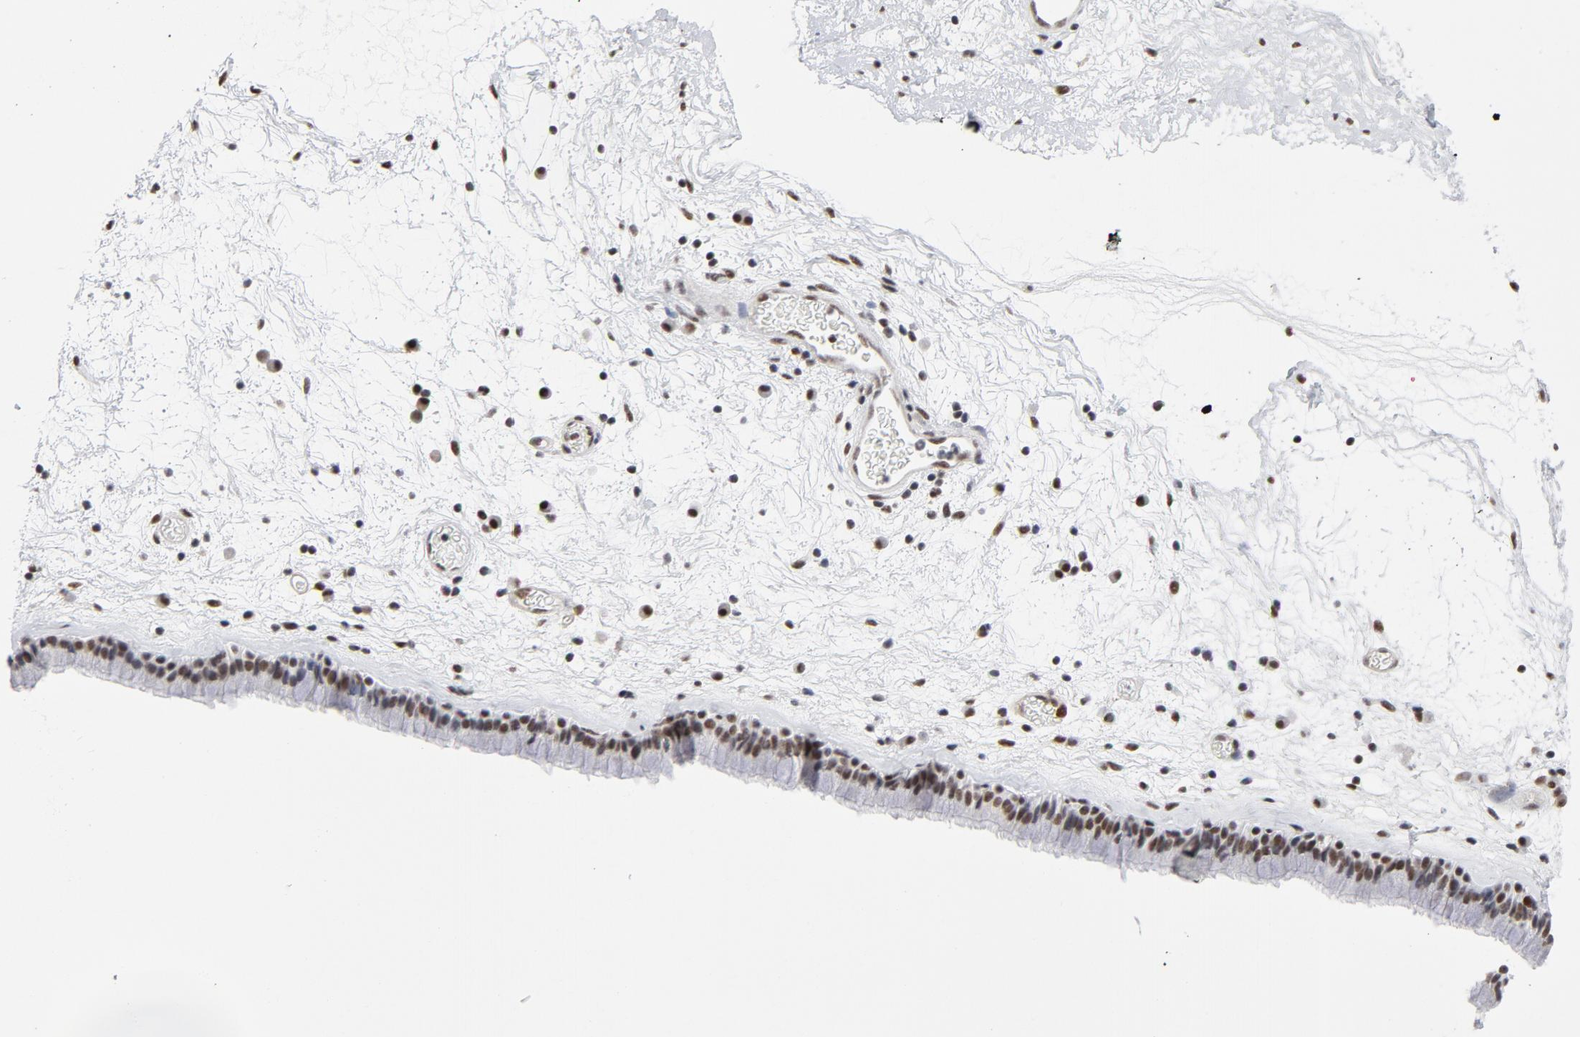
{"staining": {"intensity": "moderate", "quantity": ">75%", "location": "nuclear"}, "tissue": "nasopharynx", "cell_type": "Respiratory epithelial cells", "image_type": "normal", "snomed": [{"axis": "morphology", "description": "Normal tissue, NOS"}, {"axis": "morphology", "description": "Inflammation, NOS"}, {"axis": "topography", "description": "Nasopharynx"}], "caption": "Respiratory epithelial cells demonstrate moderate nuclear staining in approximately >75% of cells in normal nasopharynx.", "gene": "RFC4", "patient": {"sex": "male", "age": 48}}